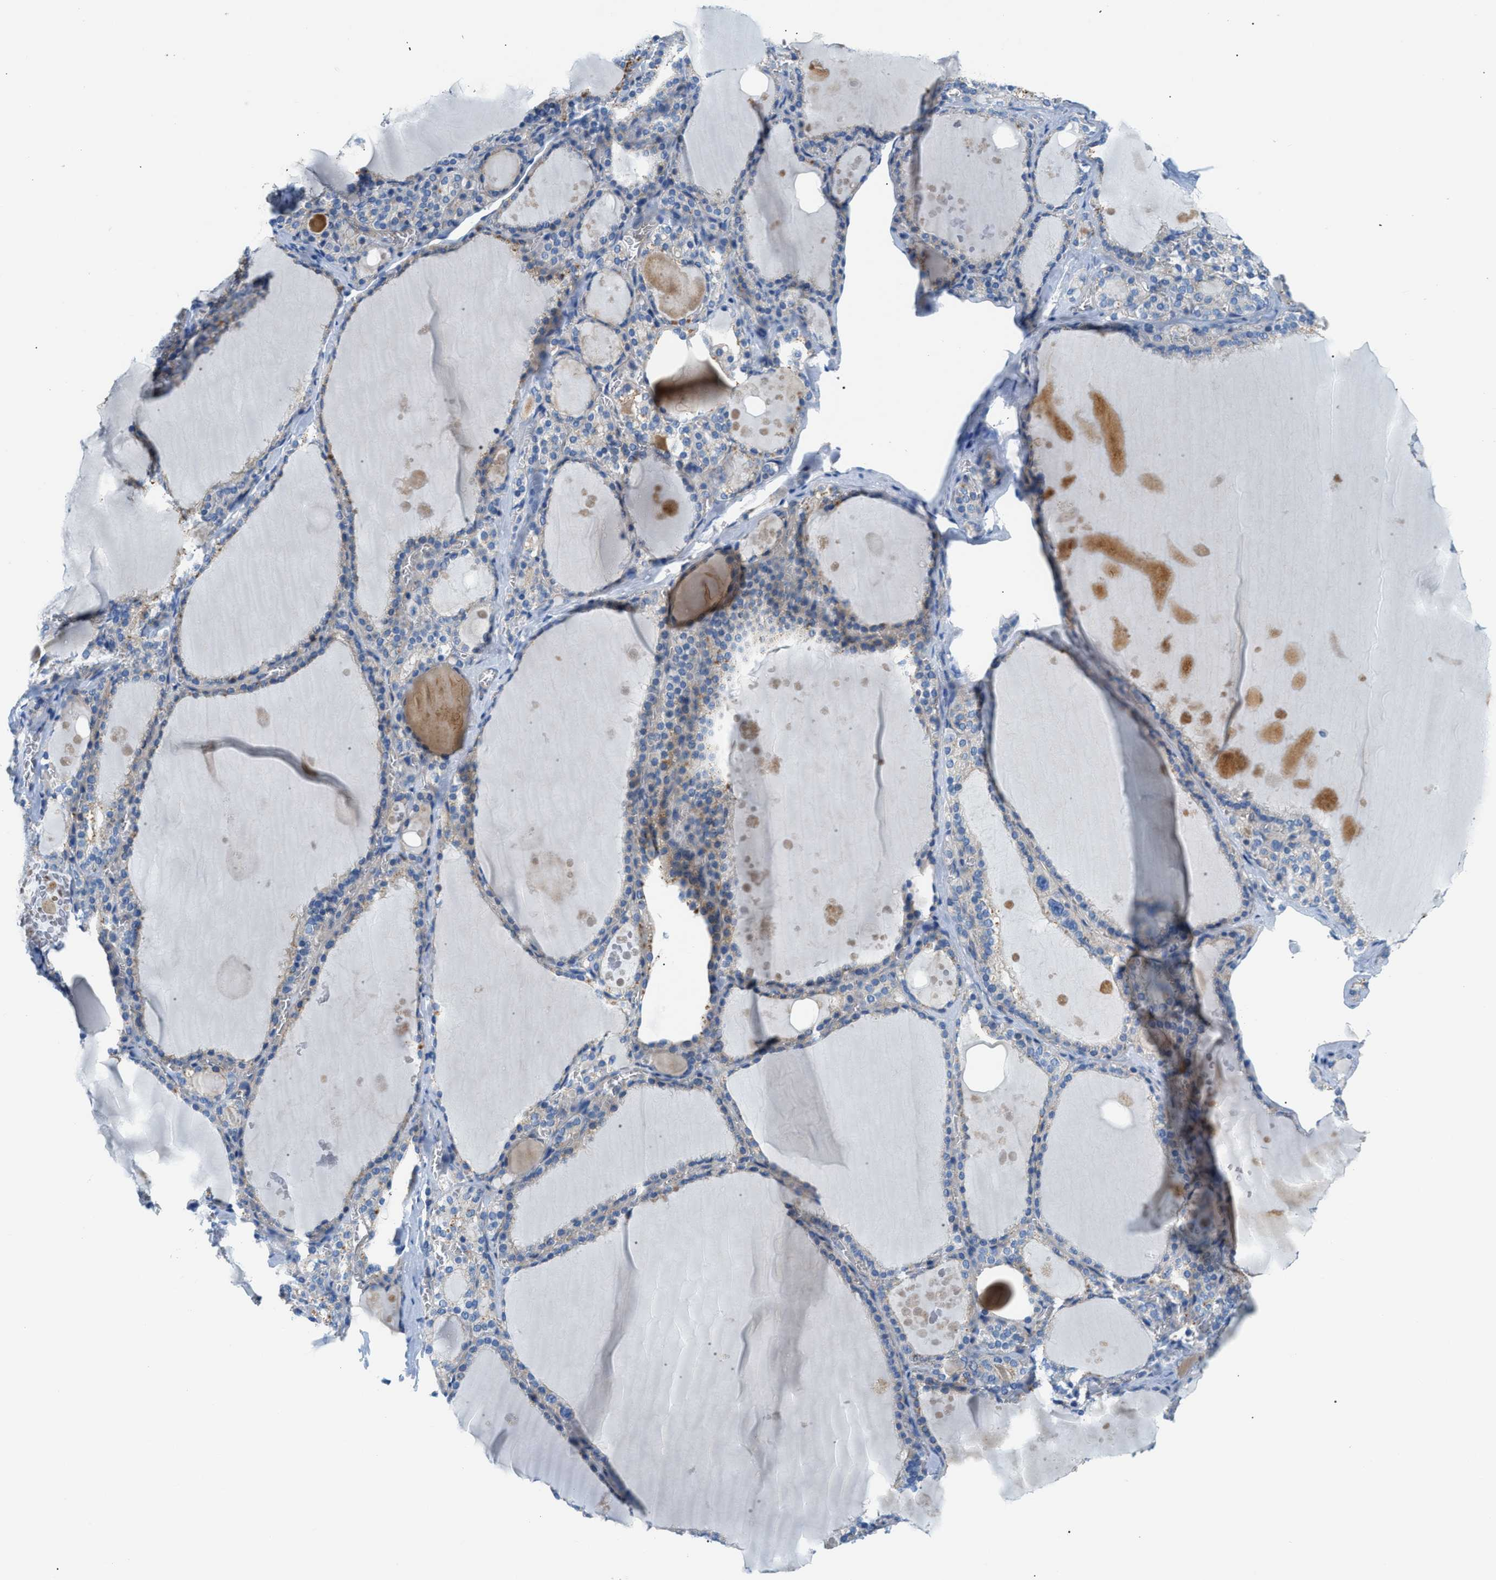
{"staining": {"intensity": "weak", "quantity": ">75%", "location": "cytoplasmic/membranous"}, "tissue": "thyroid gland", "cell_type": "Glandular cells", "image_type": "normal", "snomed": [{"axis": "morphology", "description": "Normal tissue, NOS"}, {"axis": "topography", "description": "Thyroid gland"}], "caption": "Immunohistochemical staining of unremarkable thyroid gland reveals >75% levels of weak cytoplasmic/membranous protein staining in approximately >75% of glandular cells.", "gene": "ORAI1", "patient": {"sex": "male", "age": 61}}